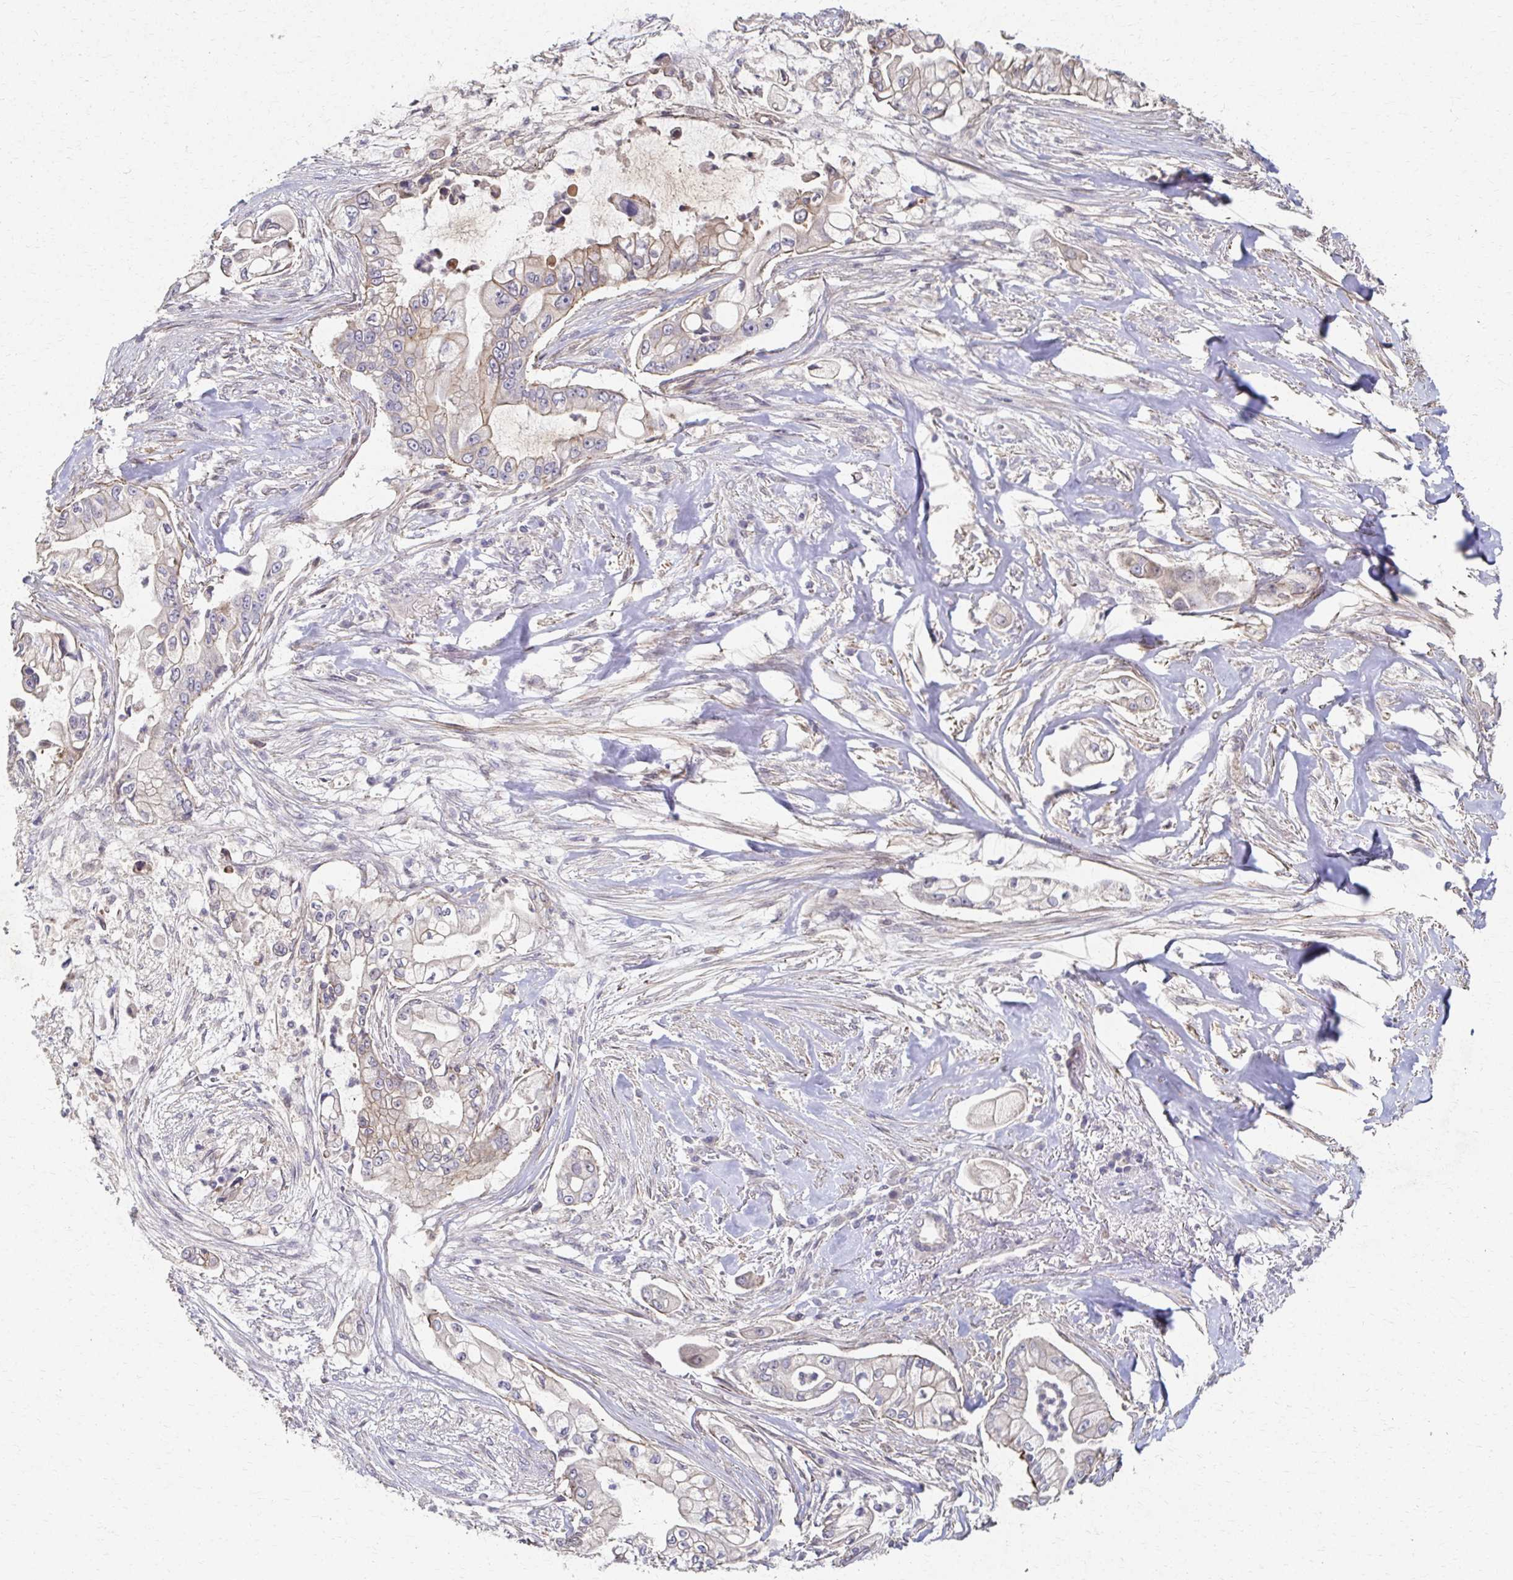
{"staining": {"intensity": "weak", "quantity": "<25%", "location": "cytoplasmic/membranous"}, "tissue": "pancreatic cancer", "cell_type": "Tumor cells", "image_type": "cancer", "snomed": [{"axis": "morphology", "description": "Adenocarcinoma, NOS"}, {"axis": "topography", "description": "Pancreas"}], "caption": "Image shows no significant protein staining in tumor cells of adenocarcinoma (pancreatic).", "gene": "EOLA2", "patient": {"sex": "female", "age": 69}}